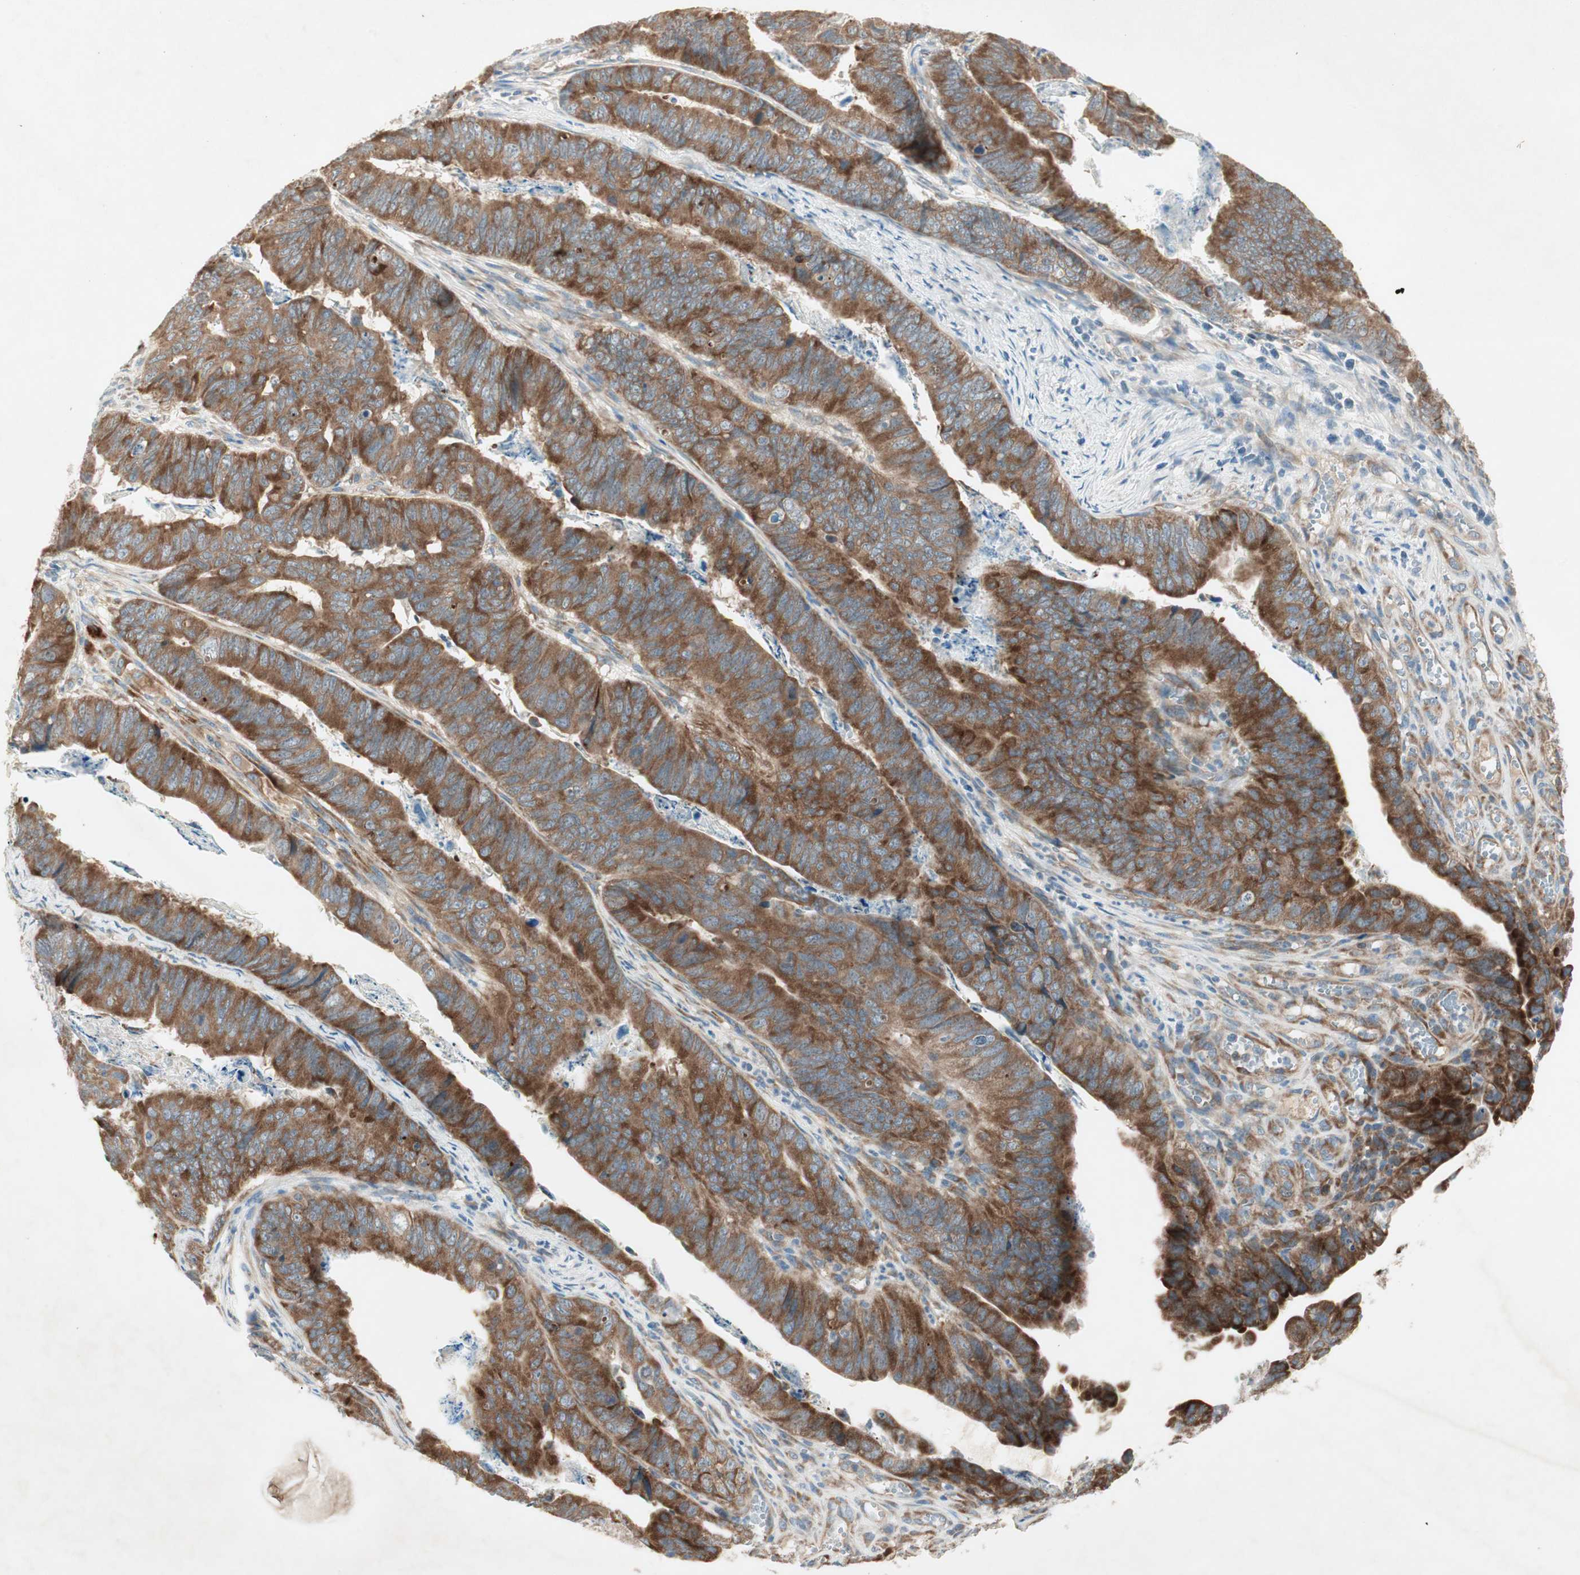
{"staining": {"intensity": "strong", "quantity": ">75%", "location": "cytoplasmic/membranous"}, "tissue": "stomach cancer", "cell_type": "Tumor cells", "image_type": "cancer", "snomed": [{"axis": "morphology", "description": "Adenocarcinoma, NOS"}, {"axis": "topography", "description": "Stomach, lower"}], "caption": "Immunohistochemistry micrograph of human stomach cancer stained for a protein (brown), which displays high levels of strong cytoplasmic/membranous staining in approximately >75% of tumor cells.", "gene": "RPL23", "patient": {"sex": "male", "age": 77}}